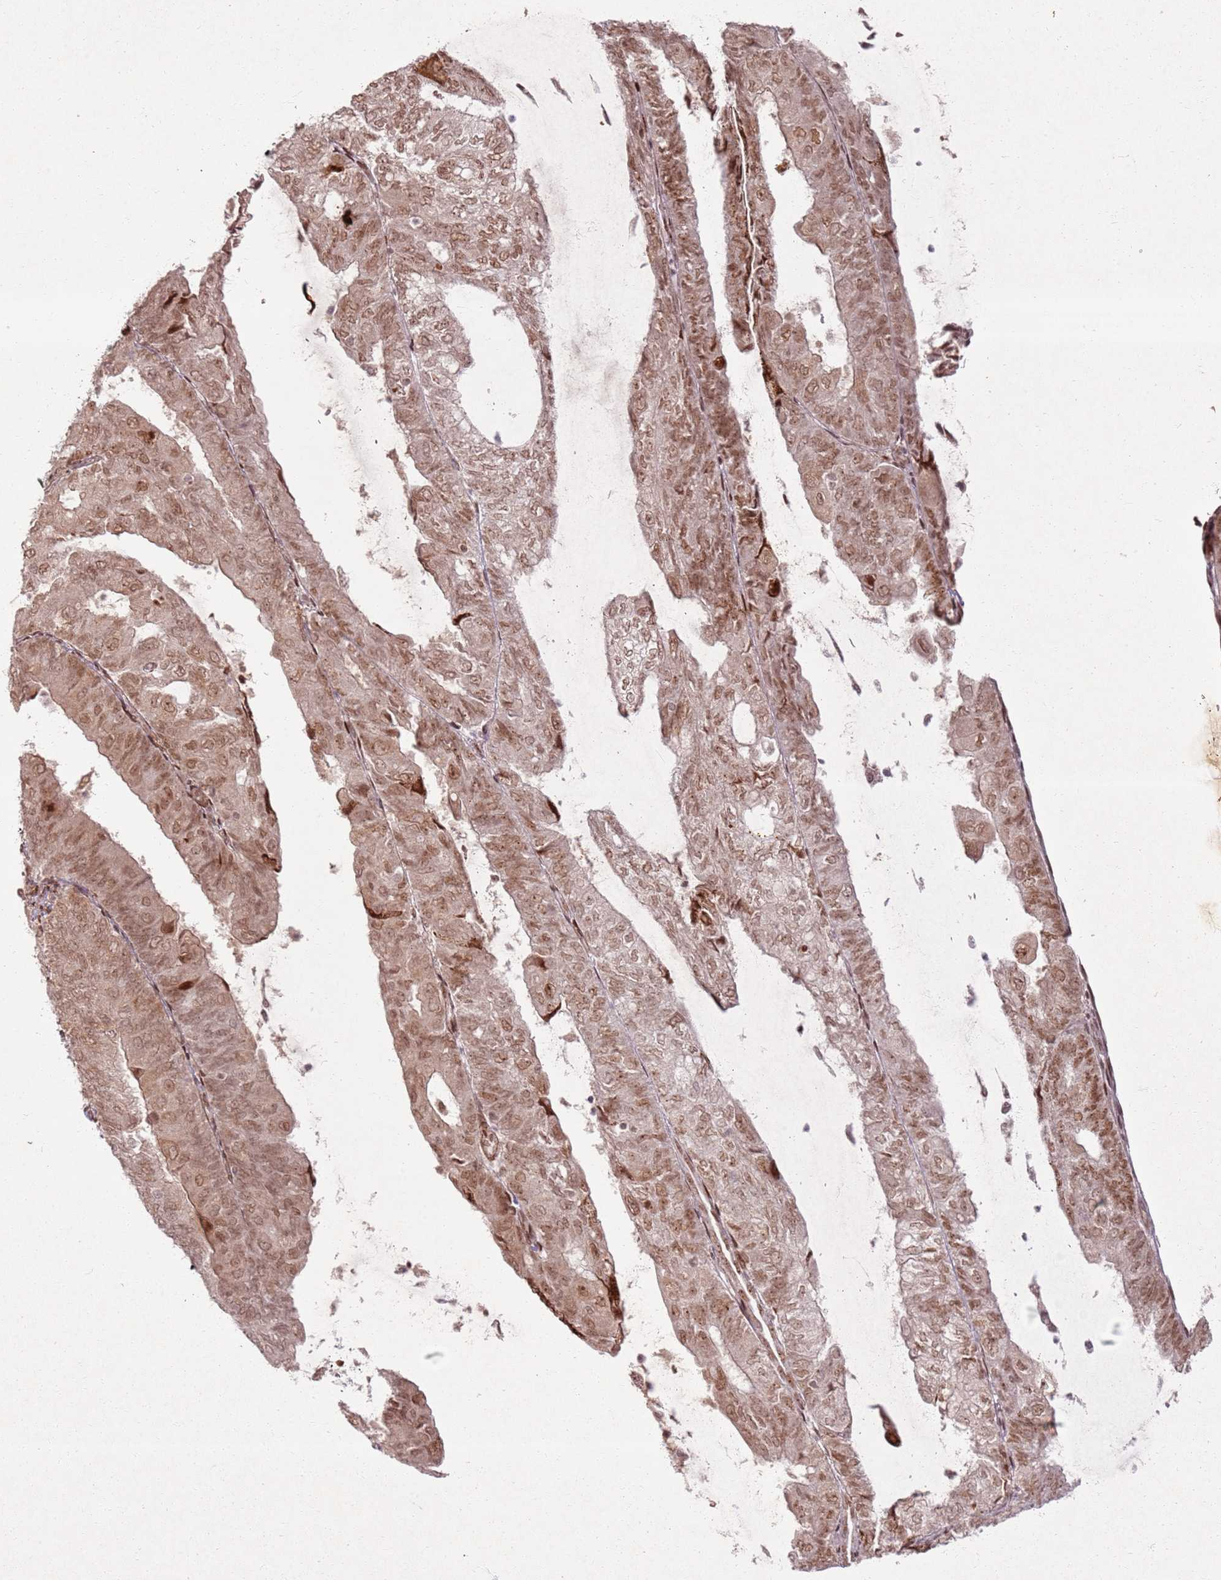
{"staining": {"intensity": "moderate", "quantity": ">75%", "location": "cytoplasmic/membranous,nuclear"}, "tissue": "endometrial cancer", "cell_type": "Tumor cells", "image_type": "cancer", "snomed": [{"axis": "morphology", "description": "Adenocarcinoma, NOS"}, {"axis": "topography", "description": "Endometrium"}], "caption": "The histopathology image reveals immunohistochemical staining of adenocarcinoma (endometrial). There is moderate cytoplasmic/membranous and nuclear expression is present in about >75% of tumor cells. The staining is performed using DAB (3,3'-diaminobenzidine) brown chromogen to label protein expression. The nuclei are counter-stained blue using hematoxylin.", "gene": "KLHL36", "patient": {"sex": "female", "age": 81}}